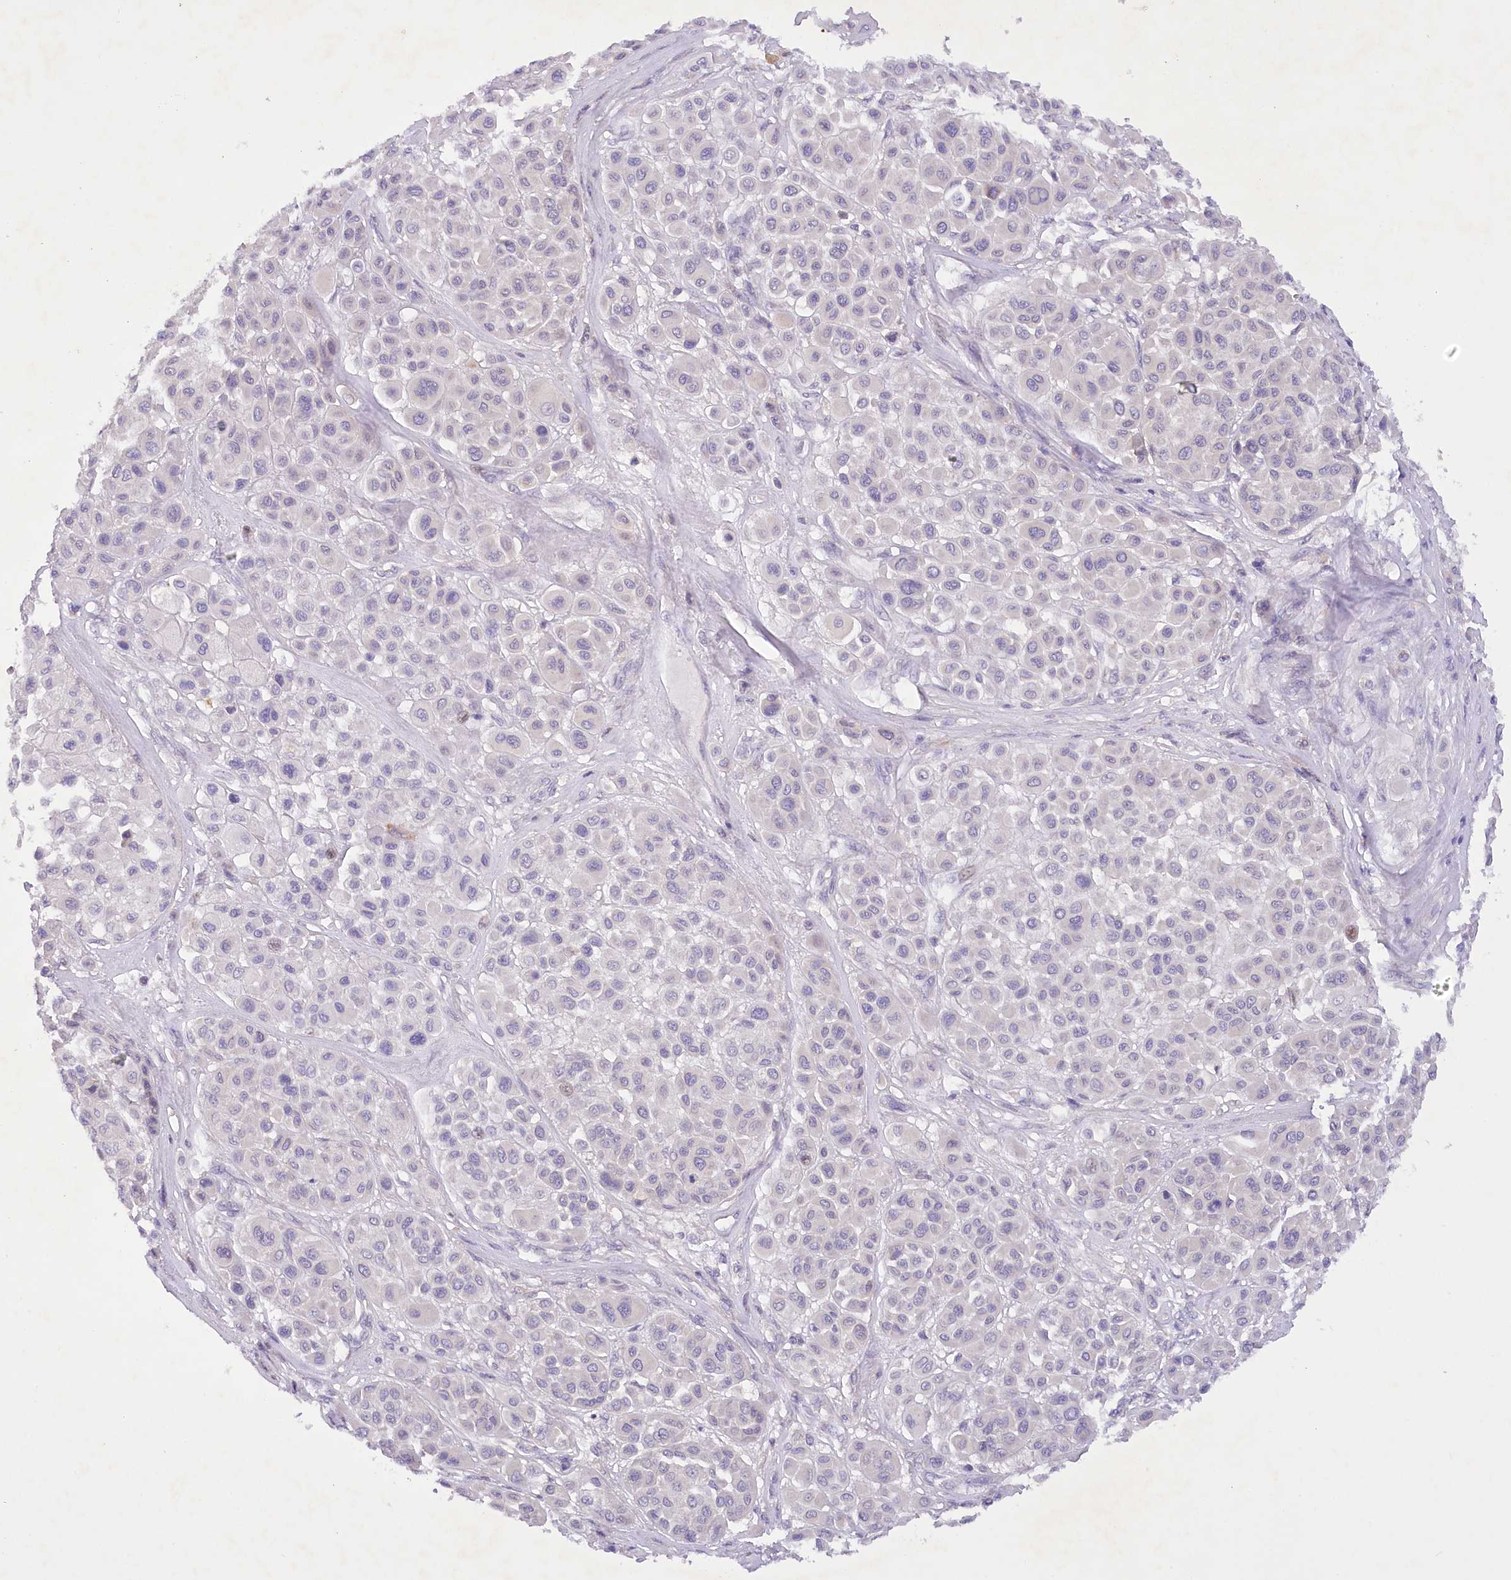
{"staining": {"intensity": "negative", "quantity": "none", "location": "none"}, "tissue": "melanoma", "cell_type": "Tumor cells", "image_type": "cancer", "snomed": [{"axis": "morphology", "description": "Malignant melanoma, Metastatic site"}, {"axis": "topography", "description": "Soft tissue"}], "caption": "A histopathology image of malignant melanoma (metastatic site) stained for a protein displays no brown staining in tumor cells. (DAB (3,3'-diaminobenzidine) immunohistochemistry with hematoxylin counter stain).", "gene": "DCUN1D1", "patient": {"sex": "male", "age": 41}}